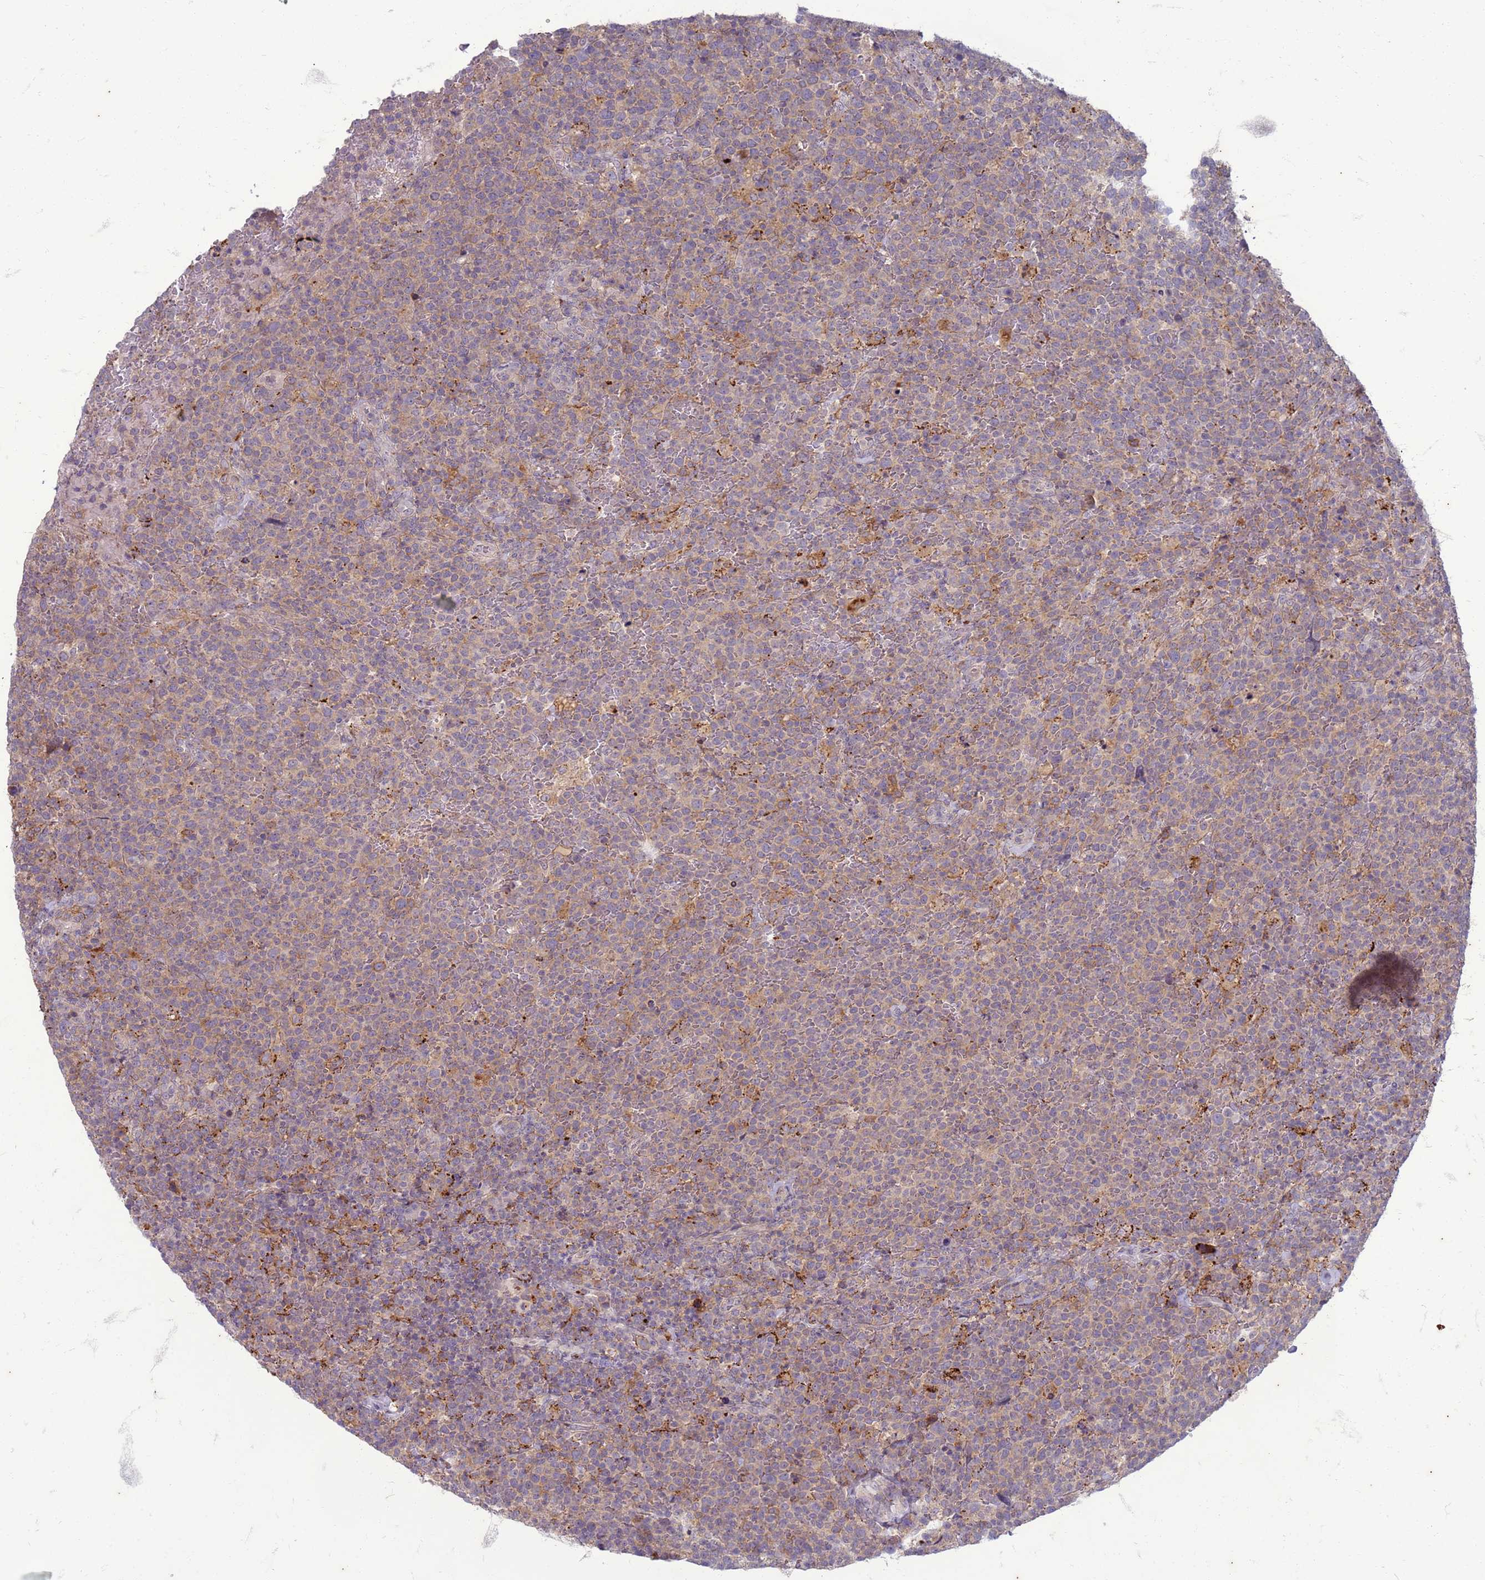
{"staining": {"intensity": "weak", "quantity": "<25%", "location": "cytoplasmic/membranous"}, "tissue": "lymphoma", "cell_type": "Tumor cells", "image_type": "cancer", "snomed": [{"axis": "morphology", "description": "Malignant lymphoma, non-Hodgkin's type, High grade"}, {"axis": "topography", "description": "Lymph node"}], "caption": "Human lymphoma stained for a protein using IHC displays no expression in tumor cells.", "gene": "SLC15A3", "patient": {"sex": "male", "age": 61}}